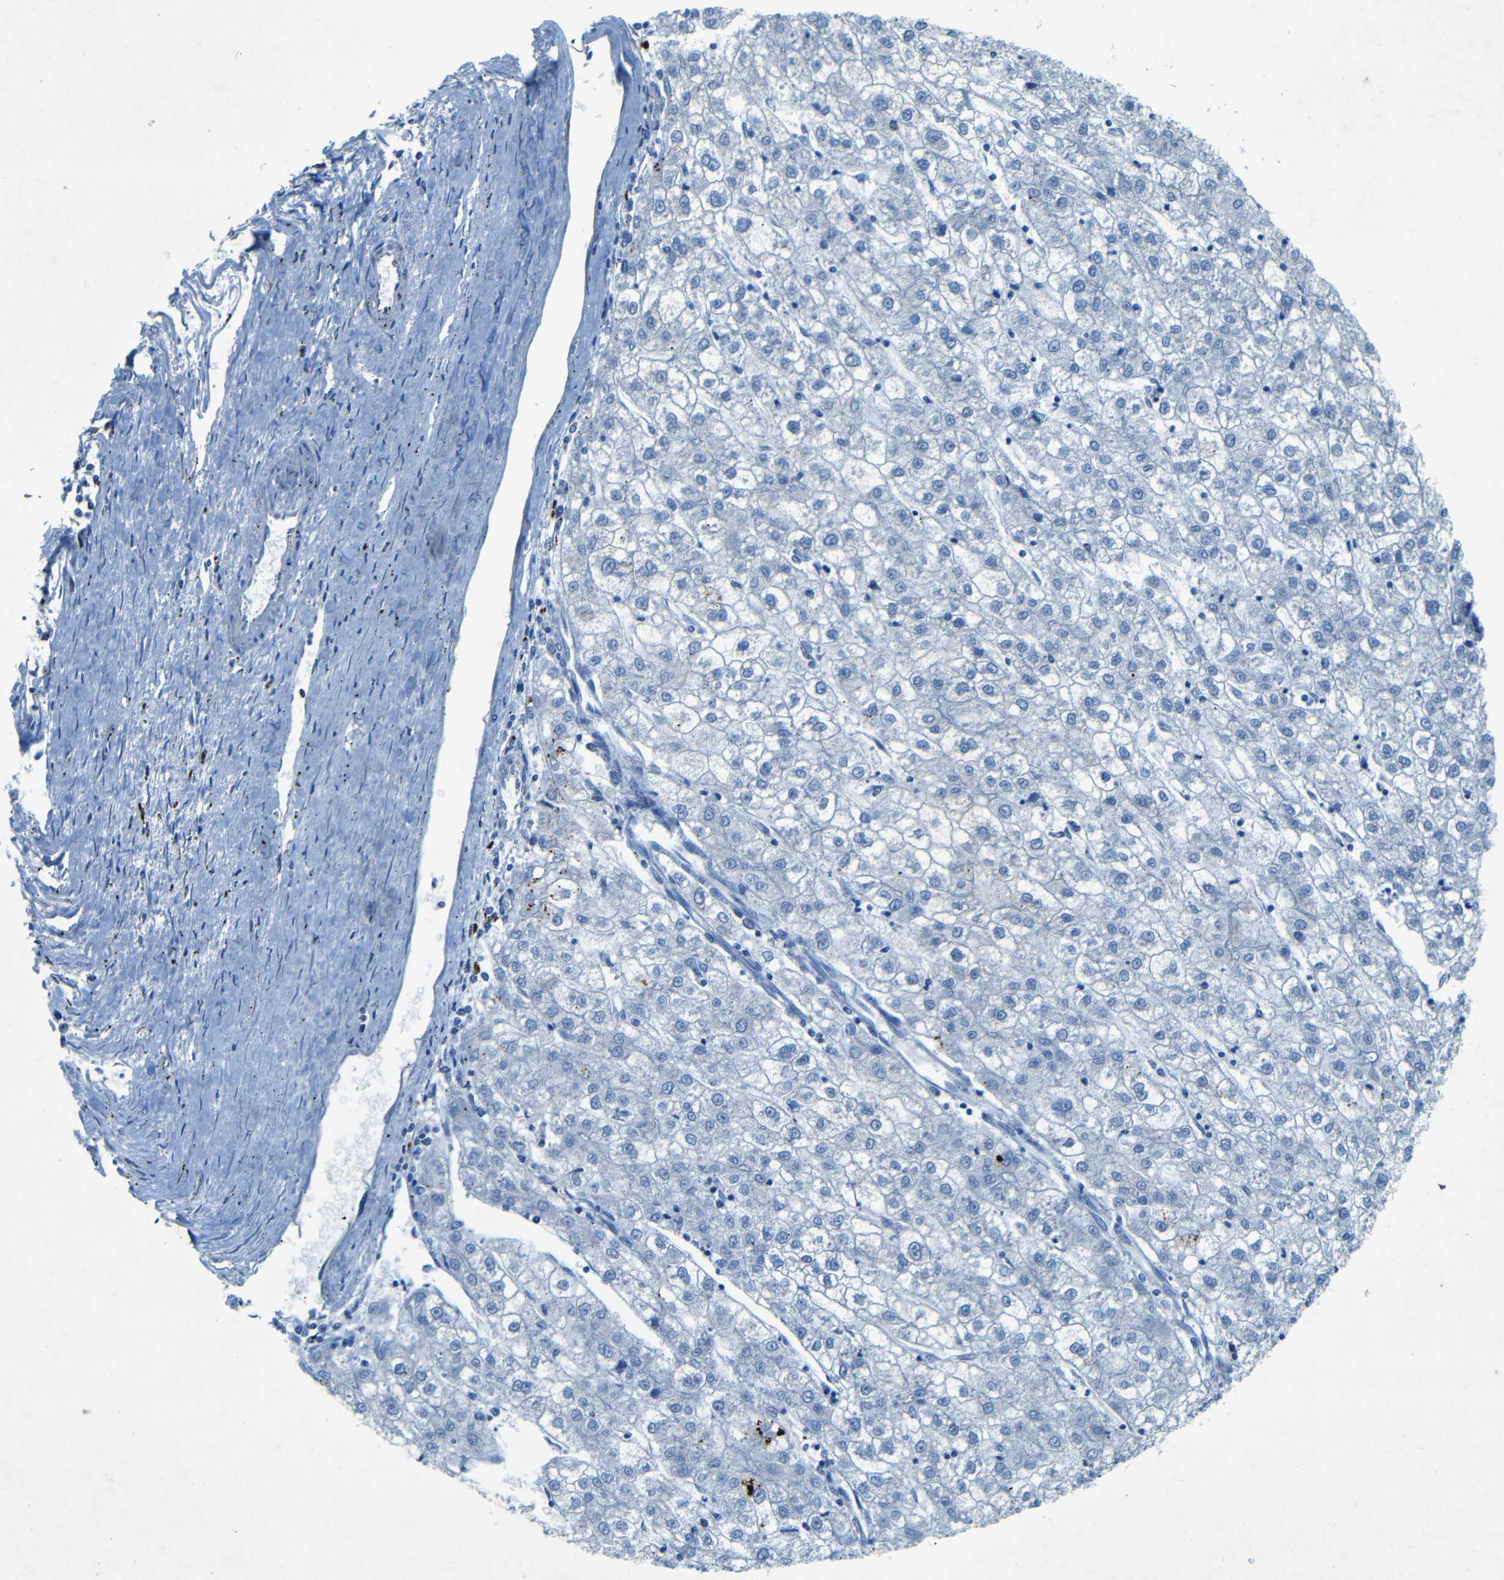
{"staining": {"intensity": "negative", "quantity": "none", "location": "none"}, "tissue": "liver cancer", "cell_type": "Tumor cells", "image_type": "cancer", "snomed": [{"axis": "morphology", "description": "Carcinoma, Hepatocellular, NOS"}, {"axis": "topography", "description": "Liver"}], "caption": "This photomicrograph is of liver cancer stained with IHC to label a protein in brown with the nuclei are counter-stained blue. There is no positivity in tumor cells.", "gene": "WSCD2", "patient": {"sex": "male", "age": 72}}